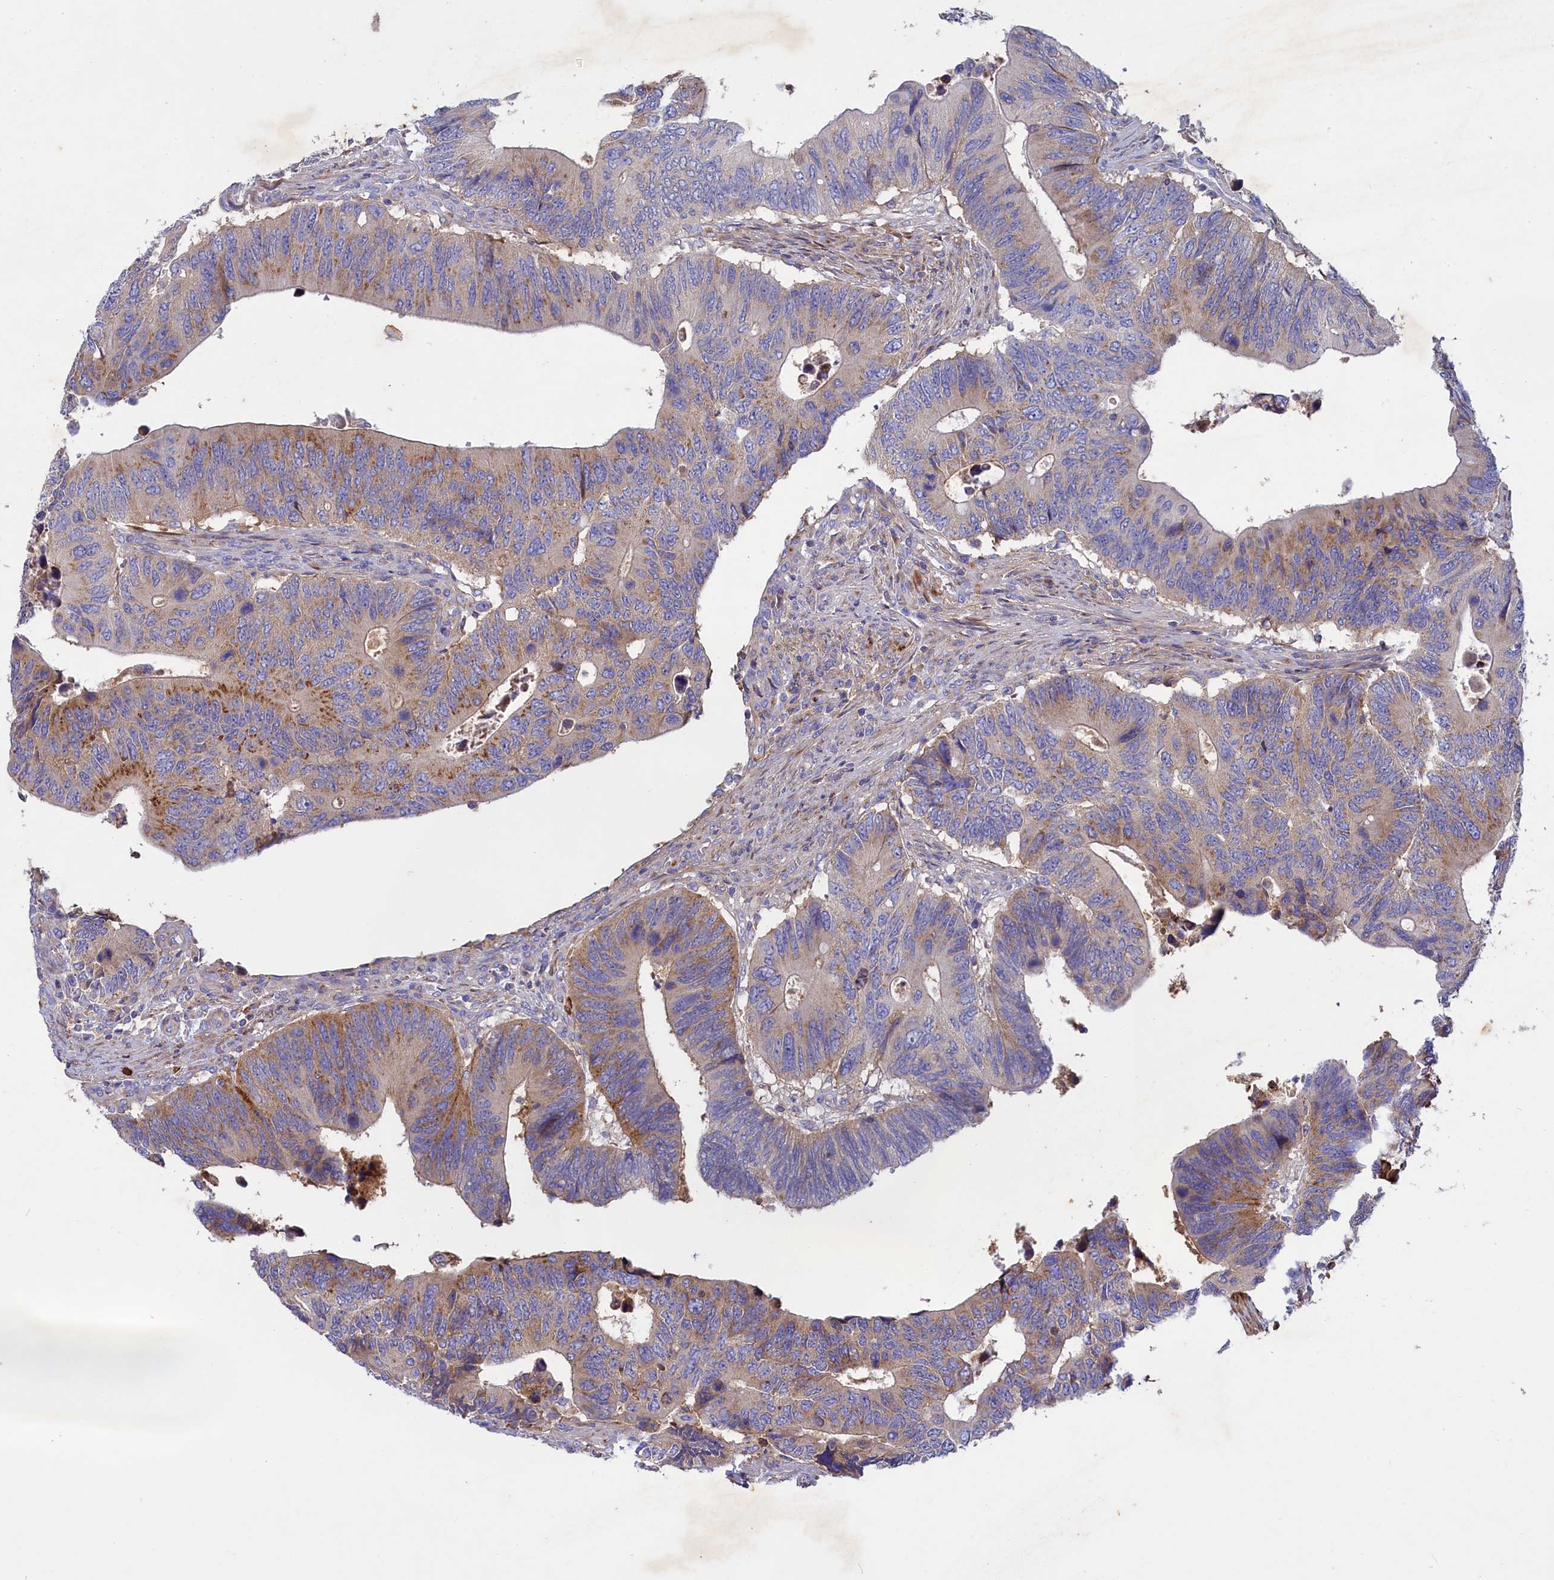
{"staining": {"intensity": "moderate", "quantity": "25%-75%", "location": "cytoplasmic/membranous"}, "tissue": "colorectal cancer", "cell_type": "Tumor cells", "image_type": "cancer", "snomed": [{"axis": "morphology", "description": "Adenocarcinoma, NOS"}, {"axis": "topography", "description": "Colon"}], "caption": "Immunohistochemical staining of colorectal cancer (adenocarcinoma) displays medium levels of moderate cytoplasmic/membranous protein expression in about 25%-75% of tumor cells.", "gene": "SCAMP4", "patient": {"sex": "male", "age": 87}}